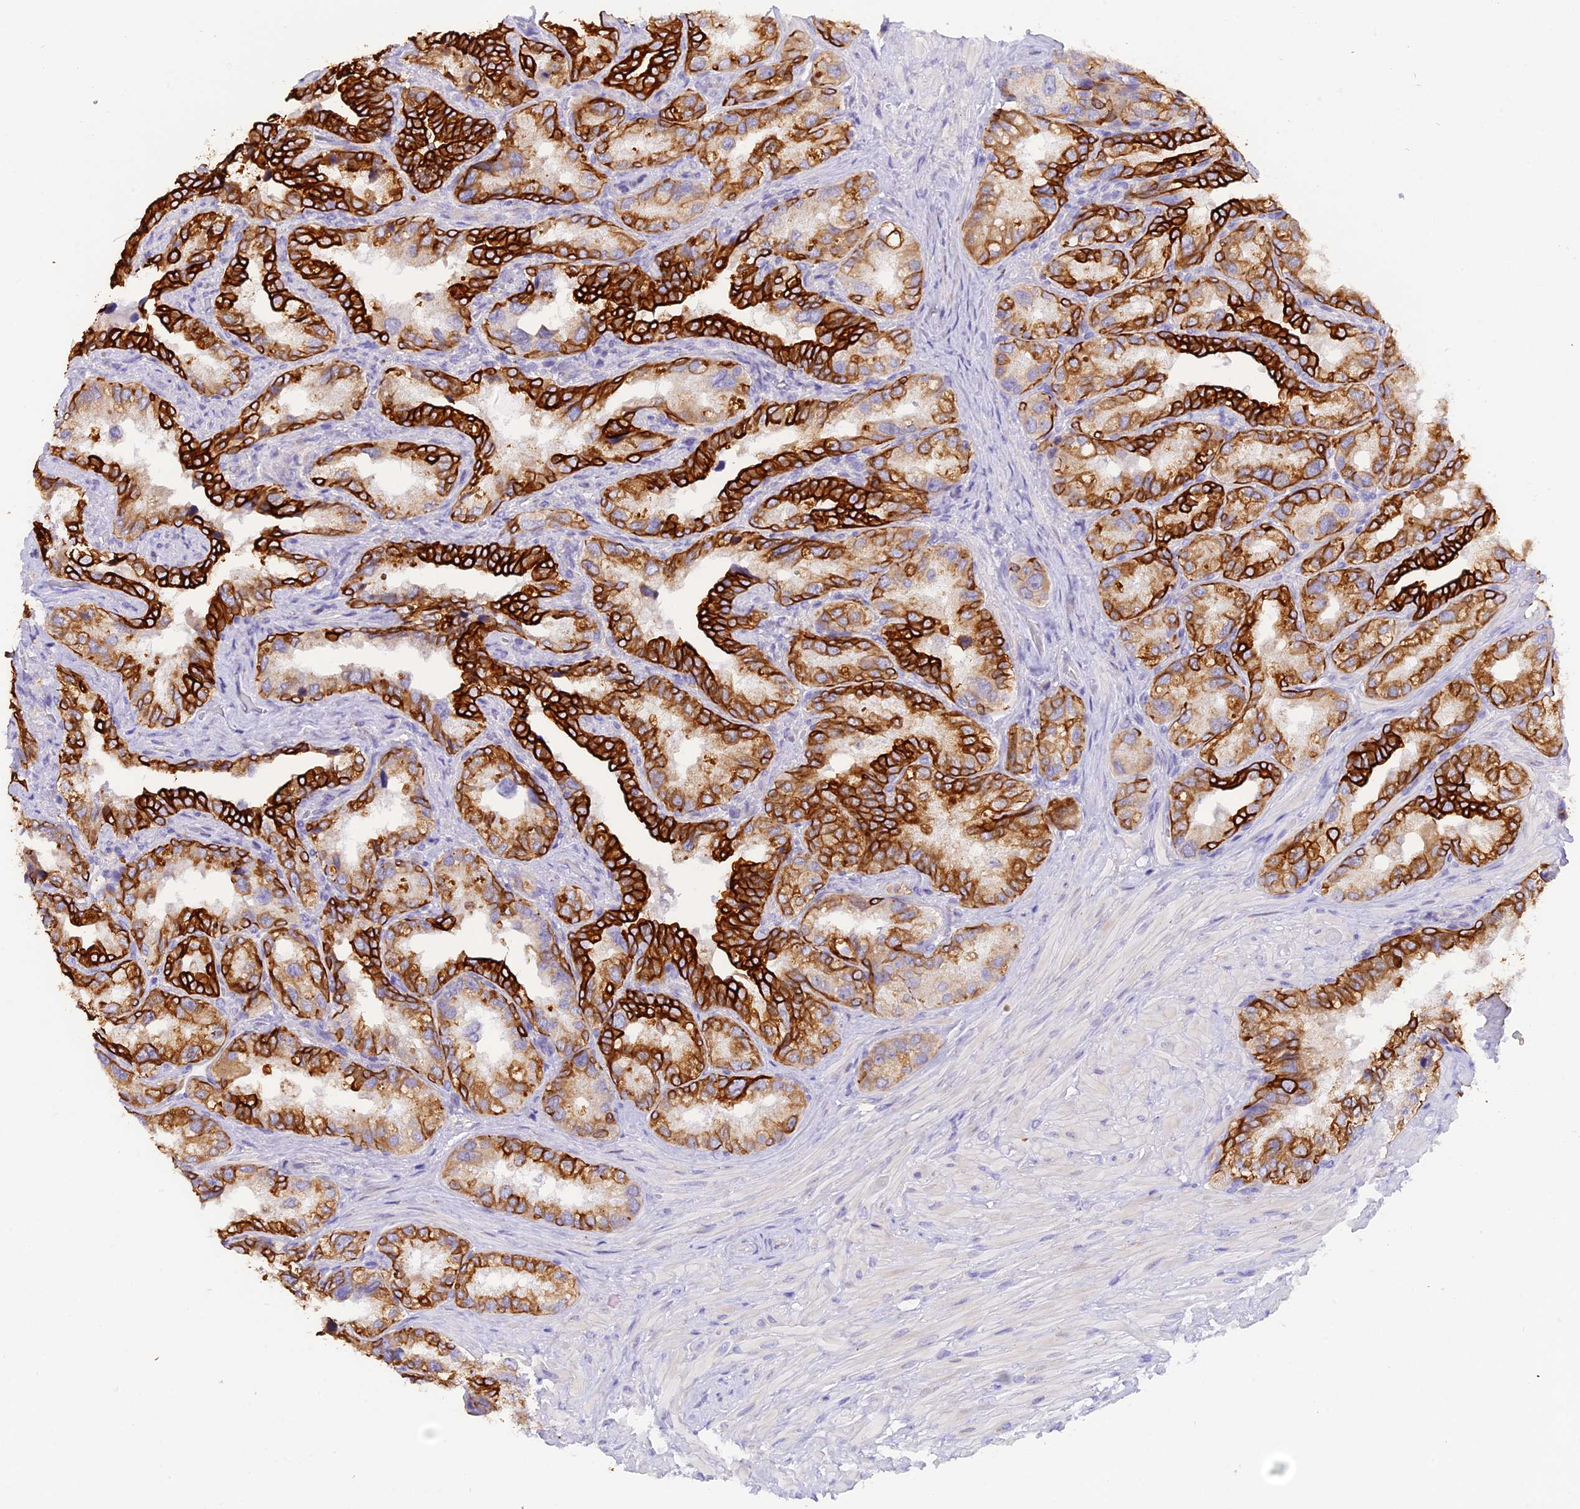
{"staining": {"intensity": "strong", "quantity": ">75%", "location": "cytoplasmic/membranous"}, "tissue": "seminal vesicle", "cell_type": "Glandular cells", "image_type": "normal", "snomed": [{"axis": "morphology", "description": "Normal tissue, NOS"}, {"axis": "topography", "description": "Seminal veicle"}, {"axis": "topography", "description": "Peripheral nerve tissue"}], "caption": "A photomicrograph showing strong cytoplasmic/membranous expression in approximately >75% of glandular cells in unremarkable seminal vesicle, as visualized by brown immunohistochemical staining.", "gene": "PKIA", "patient": {"sex": "male", "age": 67}}